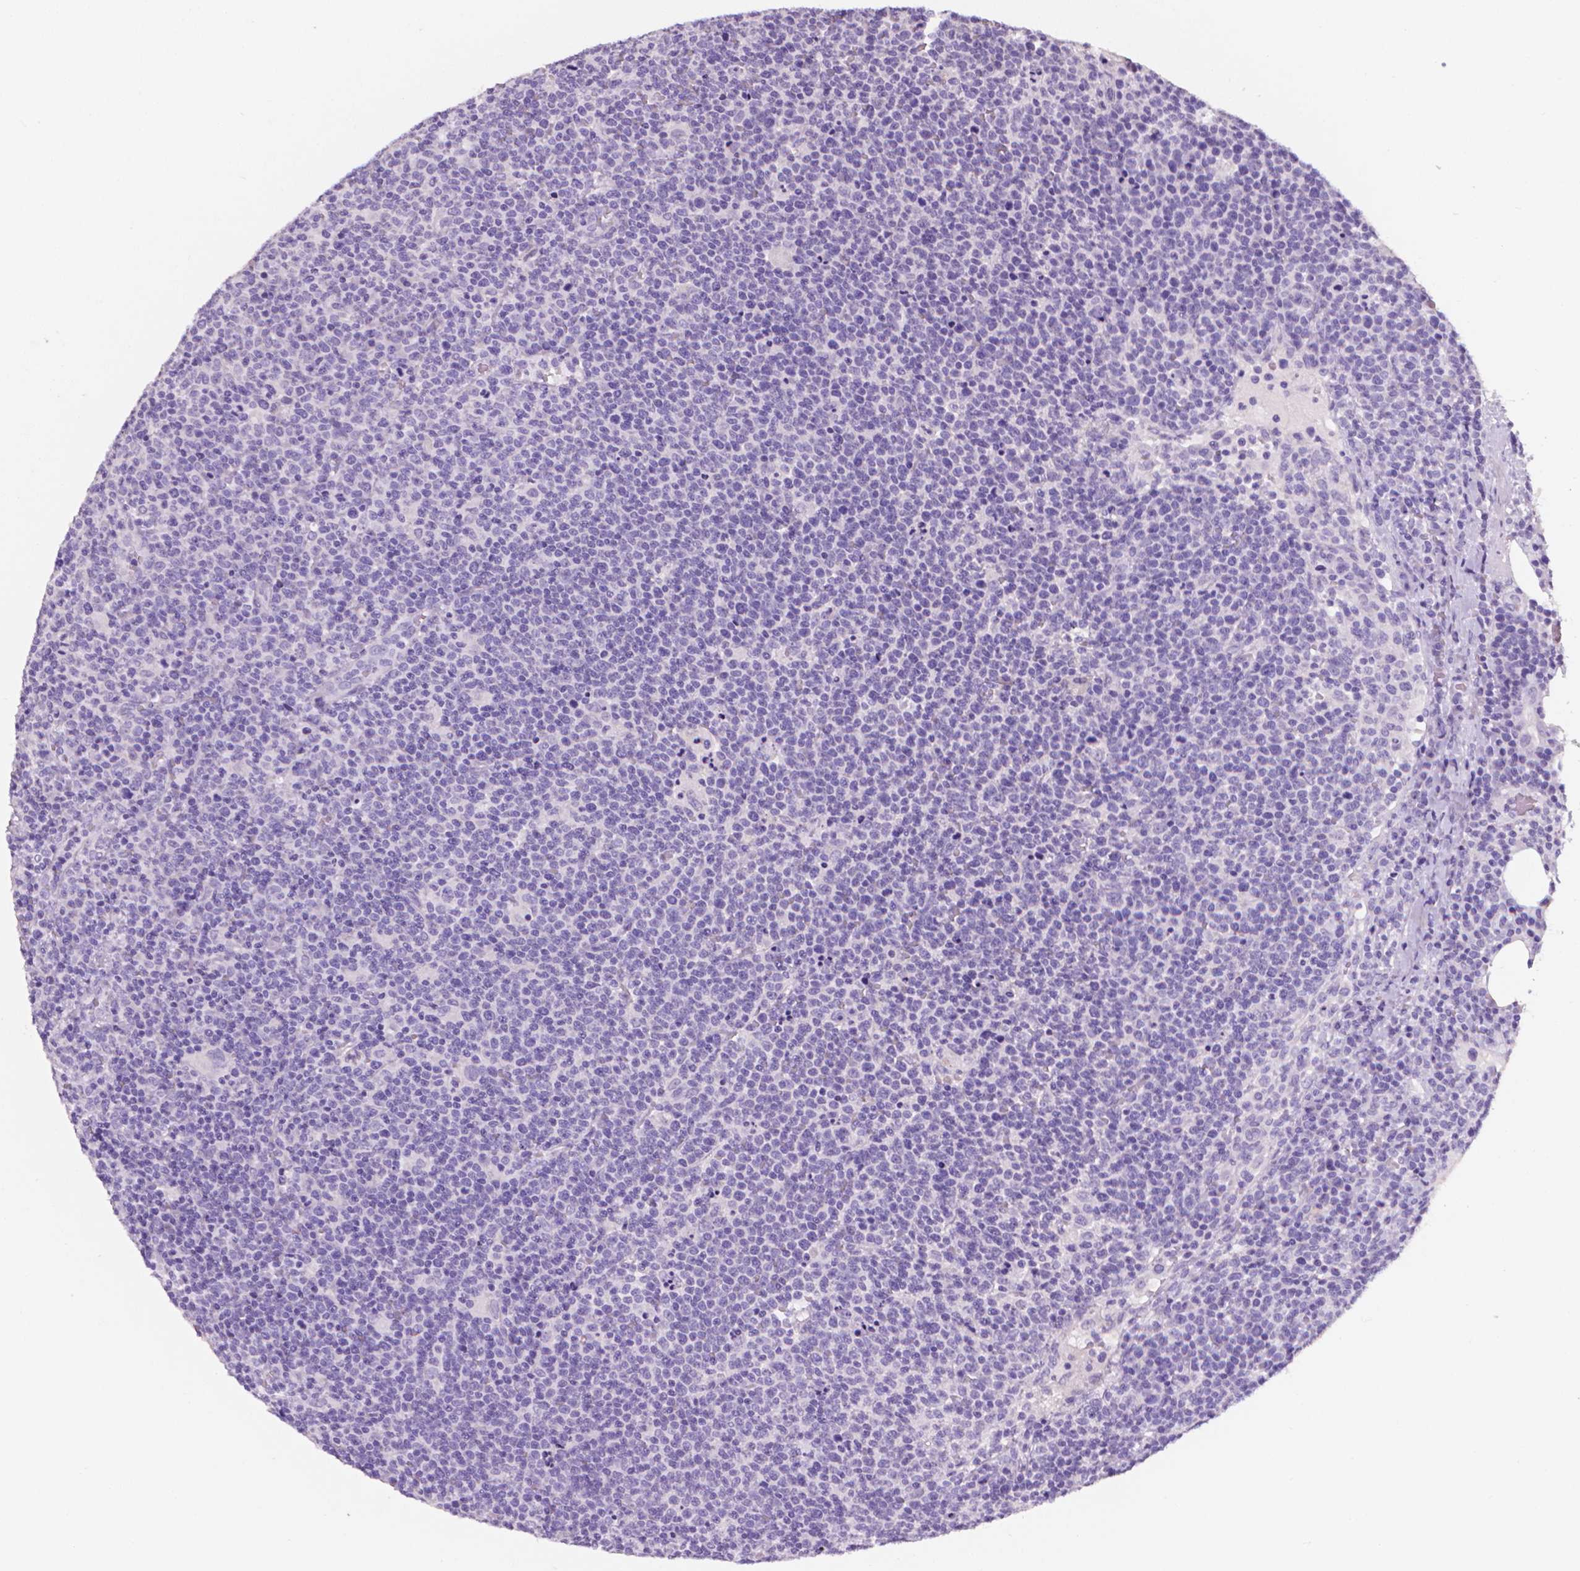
{"staining": {"intensity": "negative", "quantity": "none", "location": "none"}, "tissue": "lymphoma", "cell_type": "Tumor cells", "image_type": "cancer", "snomed": [{"axis": "morphology", "description": "Malignant lymphoma, non-Hodgkin's type, High grade"}, {"axis": "topography", "description": "Lymph node"}], "caption": "An IHC photomicrograph of lymphoma is shown. There is no staining in tumor cells of lymphoma.", "gene": "XPNPEP2", "patient": {"sex": "male", "age": 61}}